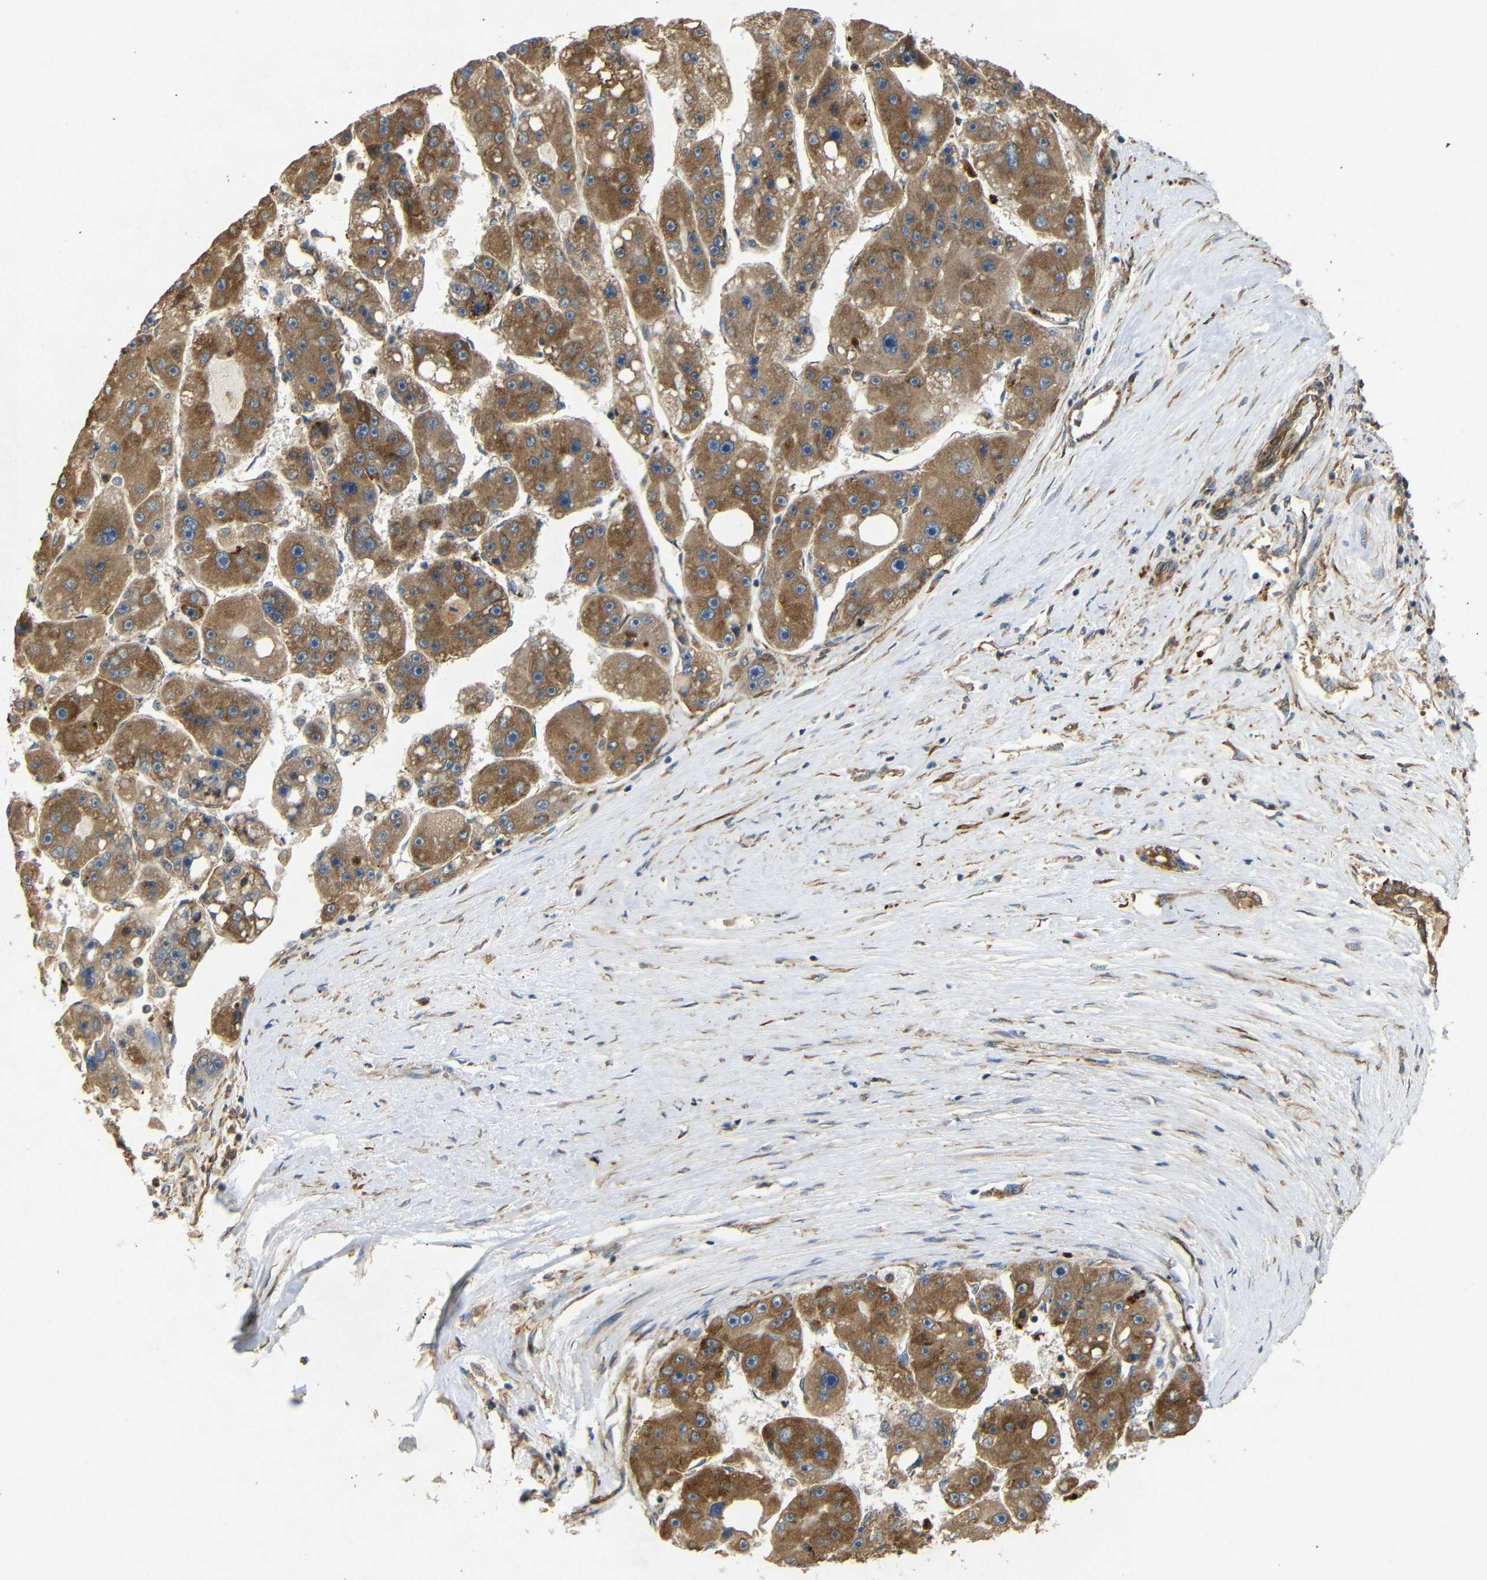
{"staining": {"intensity": "moderate", "quantity": ">75%", "location": "cytoplasmic/membranous"}, "tissue": "liver cancer", "cell_type": "Tumor cells", "image_type": "cancer", "snomed": [{"axis": "morphology", "description": "Carcinoma, Hepatocellular, NOS"}, {"axis": "topography", "description": "Liver"}], "caption": "This image exhibits immunohistochemistry staining of human liver cancer (hepatocellular carcinoma), with medium moderate cytoplasmic/membranous expression in approximately >75% of tumor cells.", "gene": "BTF3", "patient": {"sex": "female", "age": 61}}